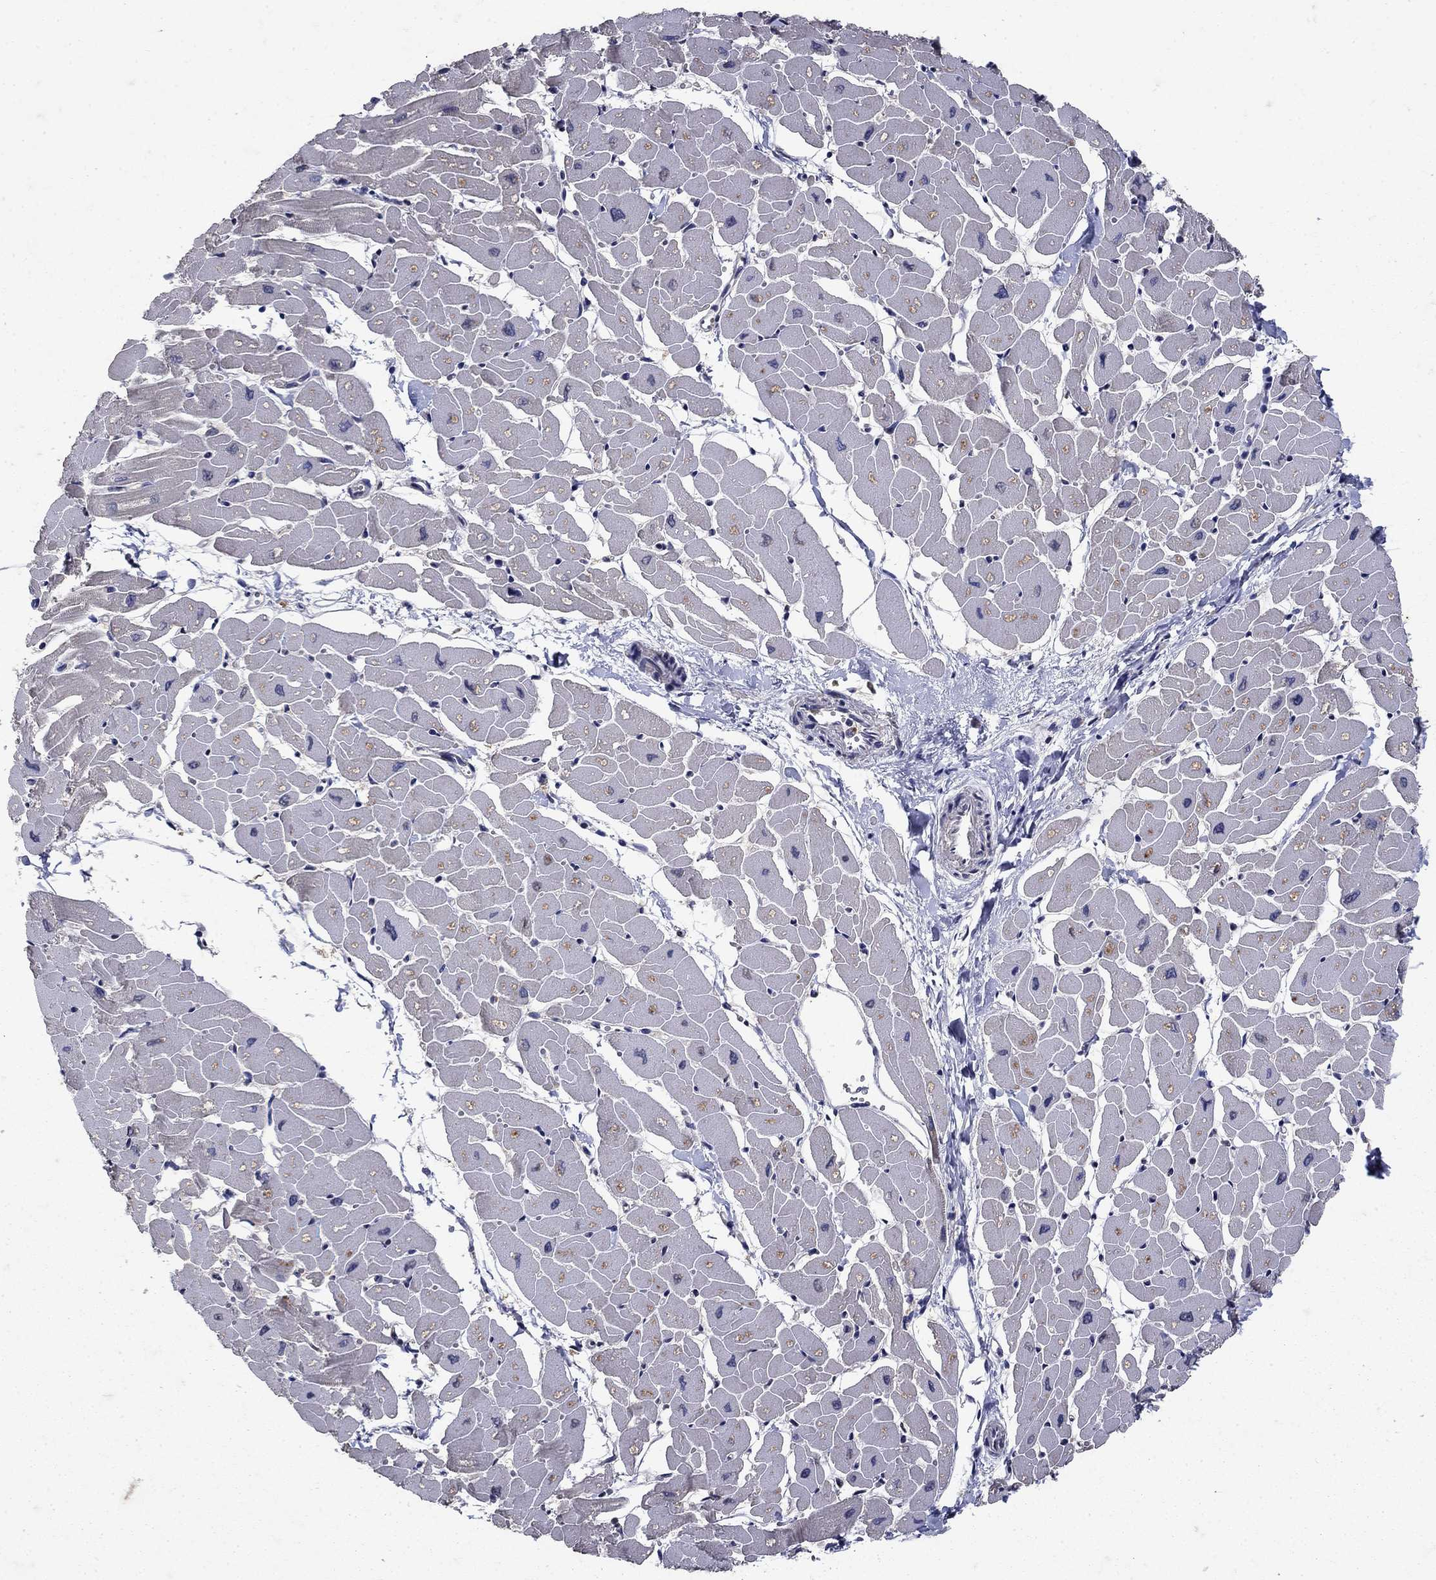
{"staining": {"intensity": "negative", "quantity": "none", "location": "none"}, "tissue": "heart muscle", "cell_type": "Cardiomyocytes", "image_type": "normal", "snomed": [{"axis": "morphology", "description": "Normal tissue, NOS"}, {"axis": "topography", "description": "Heart"}], "caption": "Protein analysis of unremarkable heart muscle reveals no significant staining in cardiomyocytes.", "gene": "NPC2", "patient": {"sex": "male", "age": 57}}